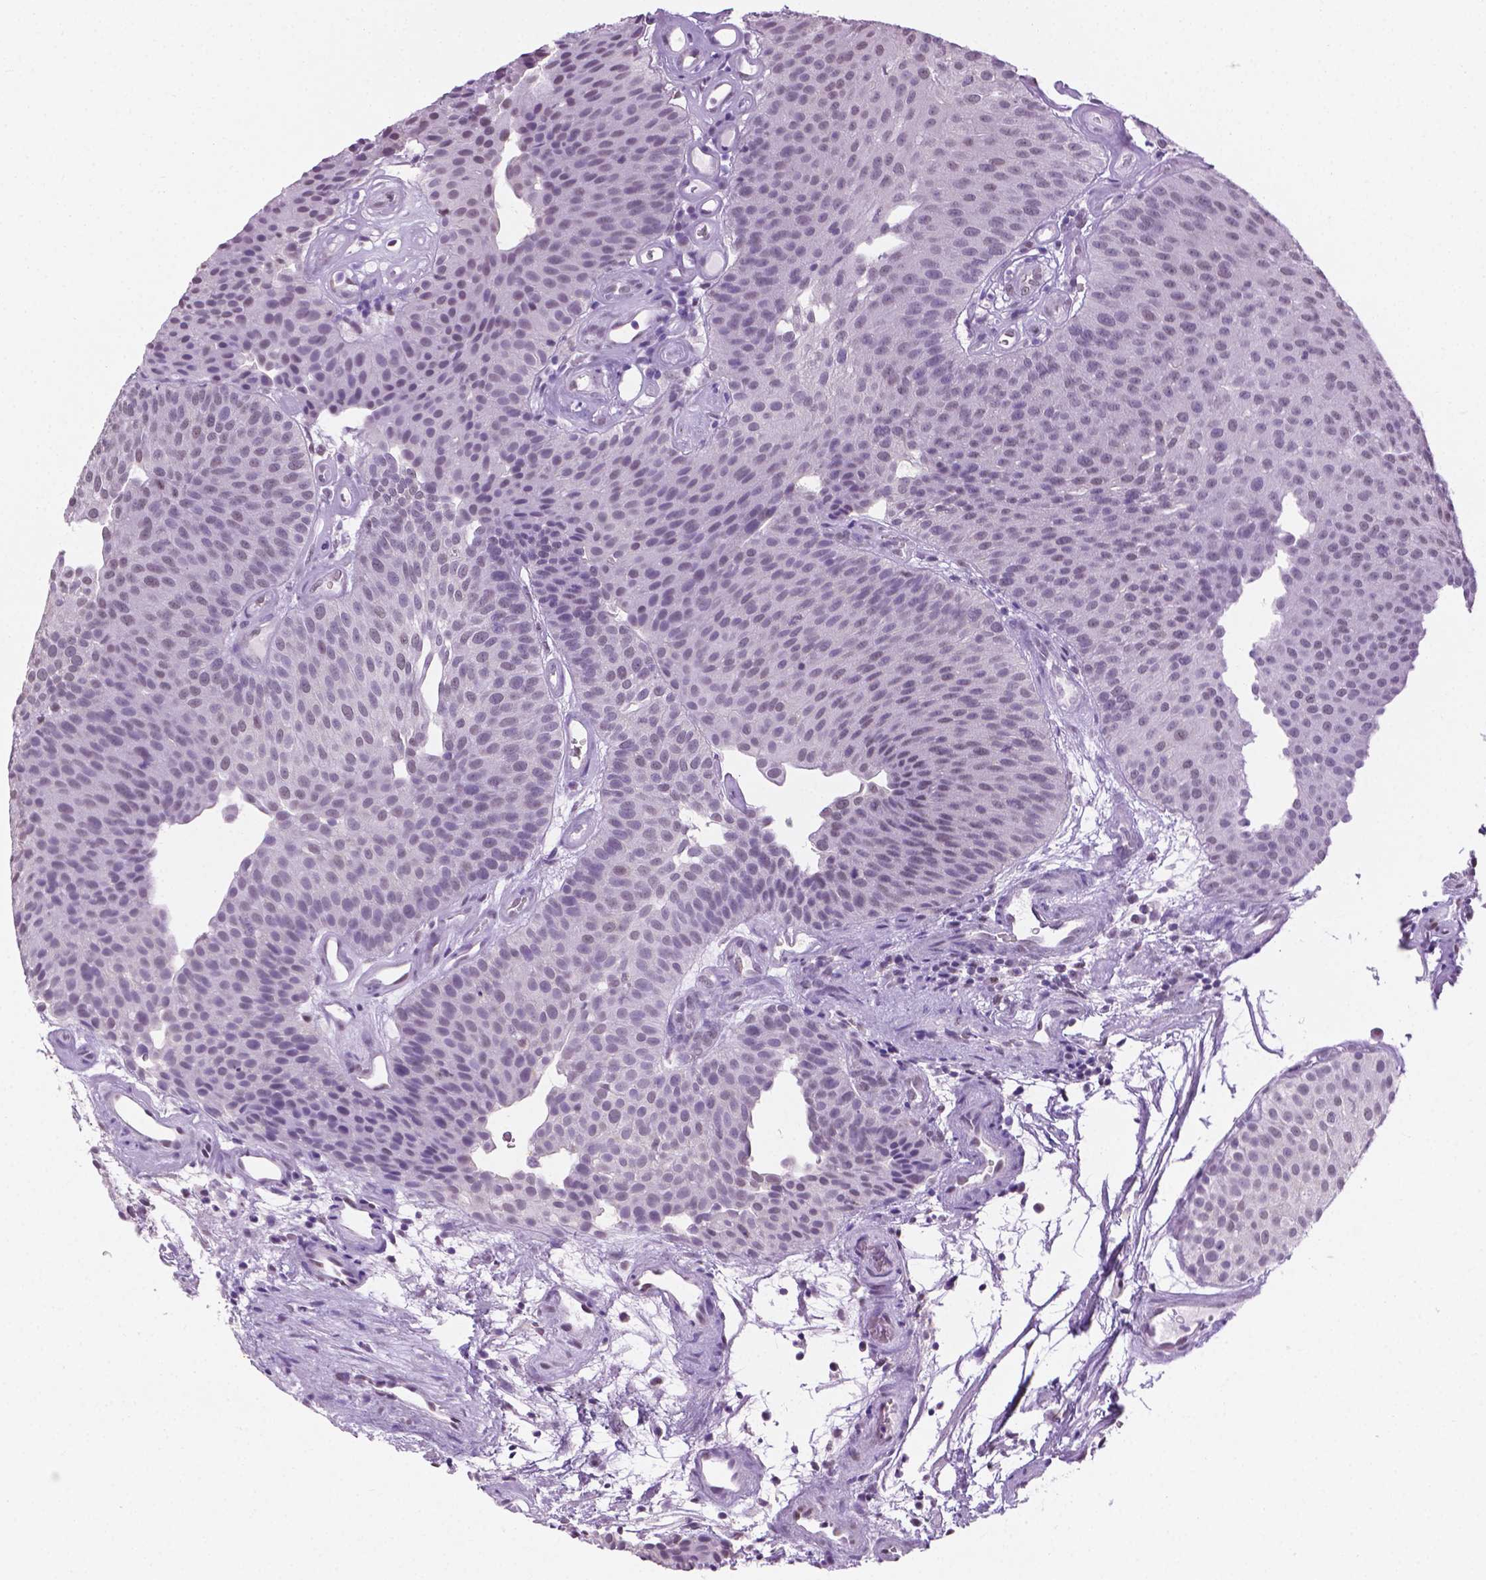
{"staining": {"intensity": "negative", "quantity": "none", "location": "none"}, "tissue": "urothelial cancer", "cell_type": "Tumor cells", "image_type": "cancer", "snomed": [{"axis": "morphology", "description": "Urothelial carcinoma, Low grade"}, {"axis": "topography", "description": "Urinary bladder"}], "caption": "High power microscopy micrograph of an IHC photomicrograph of low-grade urothelial carcinoma, revealing no significant expression in tumor cells. Nuclei are stained in blue.", "gene": "ABI2", "patient": {"sex": "female", "age": 87}}